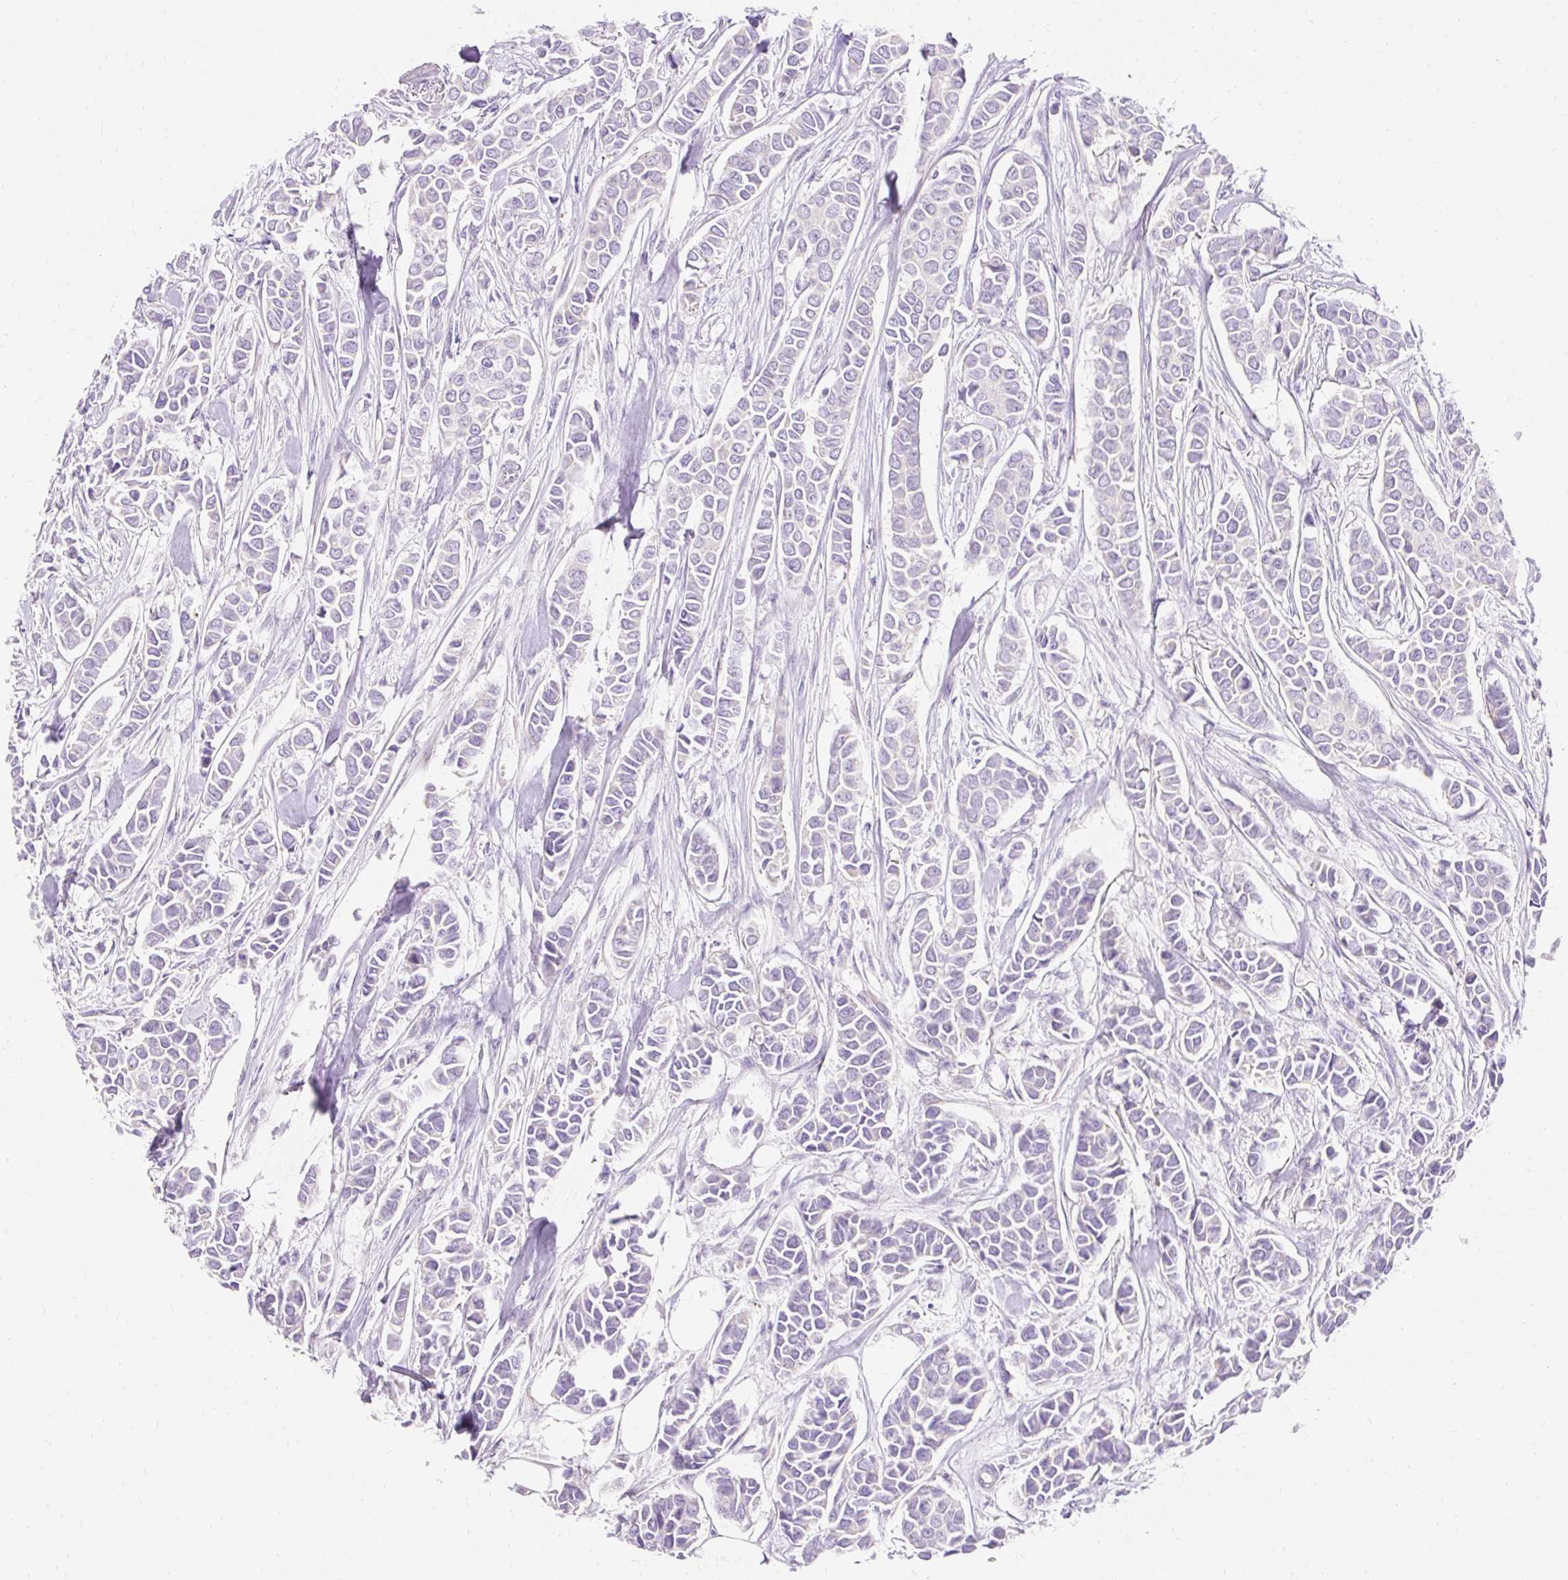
{"staining": {"intensity": "negative", "quantity": "none", "location": "none"}, "tissue": "breast cancer", "cell_type": "Tumor cells", "image_type": "cancer", "snomed": [{"axis": "morphology", "description": "Duct carcinoma"}, {"axis": "topography", "description": "Breast"}], "caption": "Tumor cells are negative for brown protein staining in breast cancer (intraductal carcinoma). (Immunohistochemistry (ihc), brightfield microscopy, high magnification).", "gene": "PMAIP1", "patient": {"sex": "female", "age": 84}}